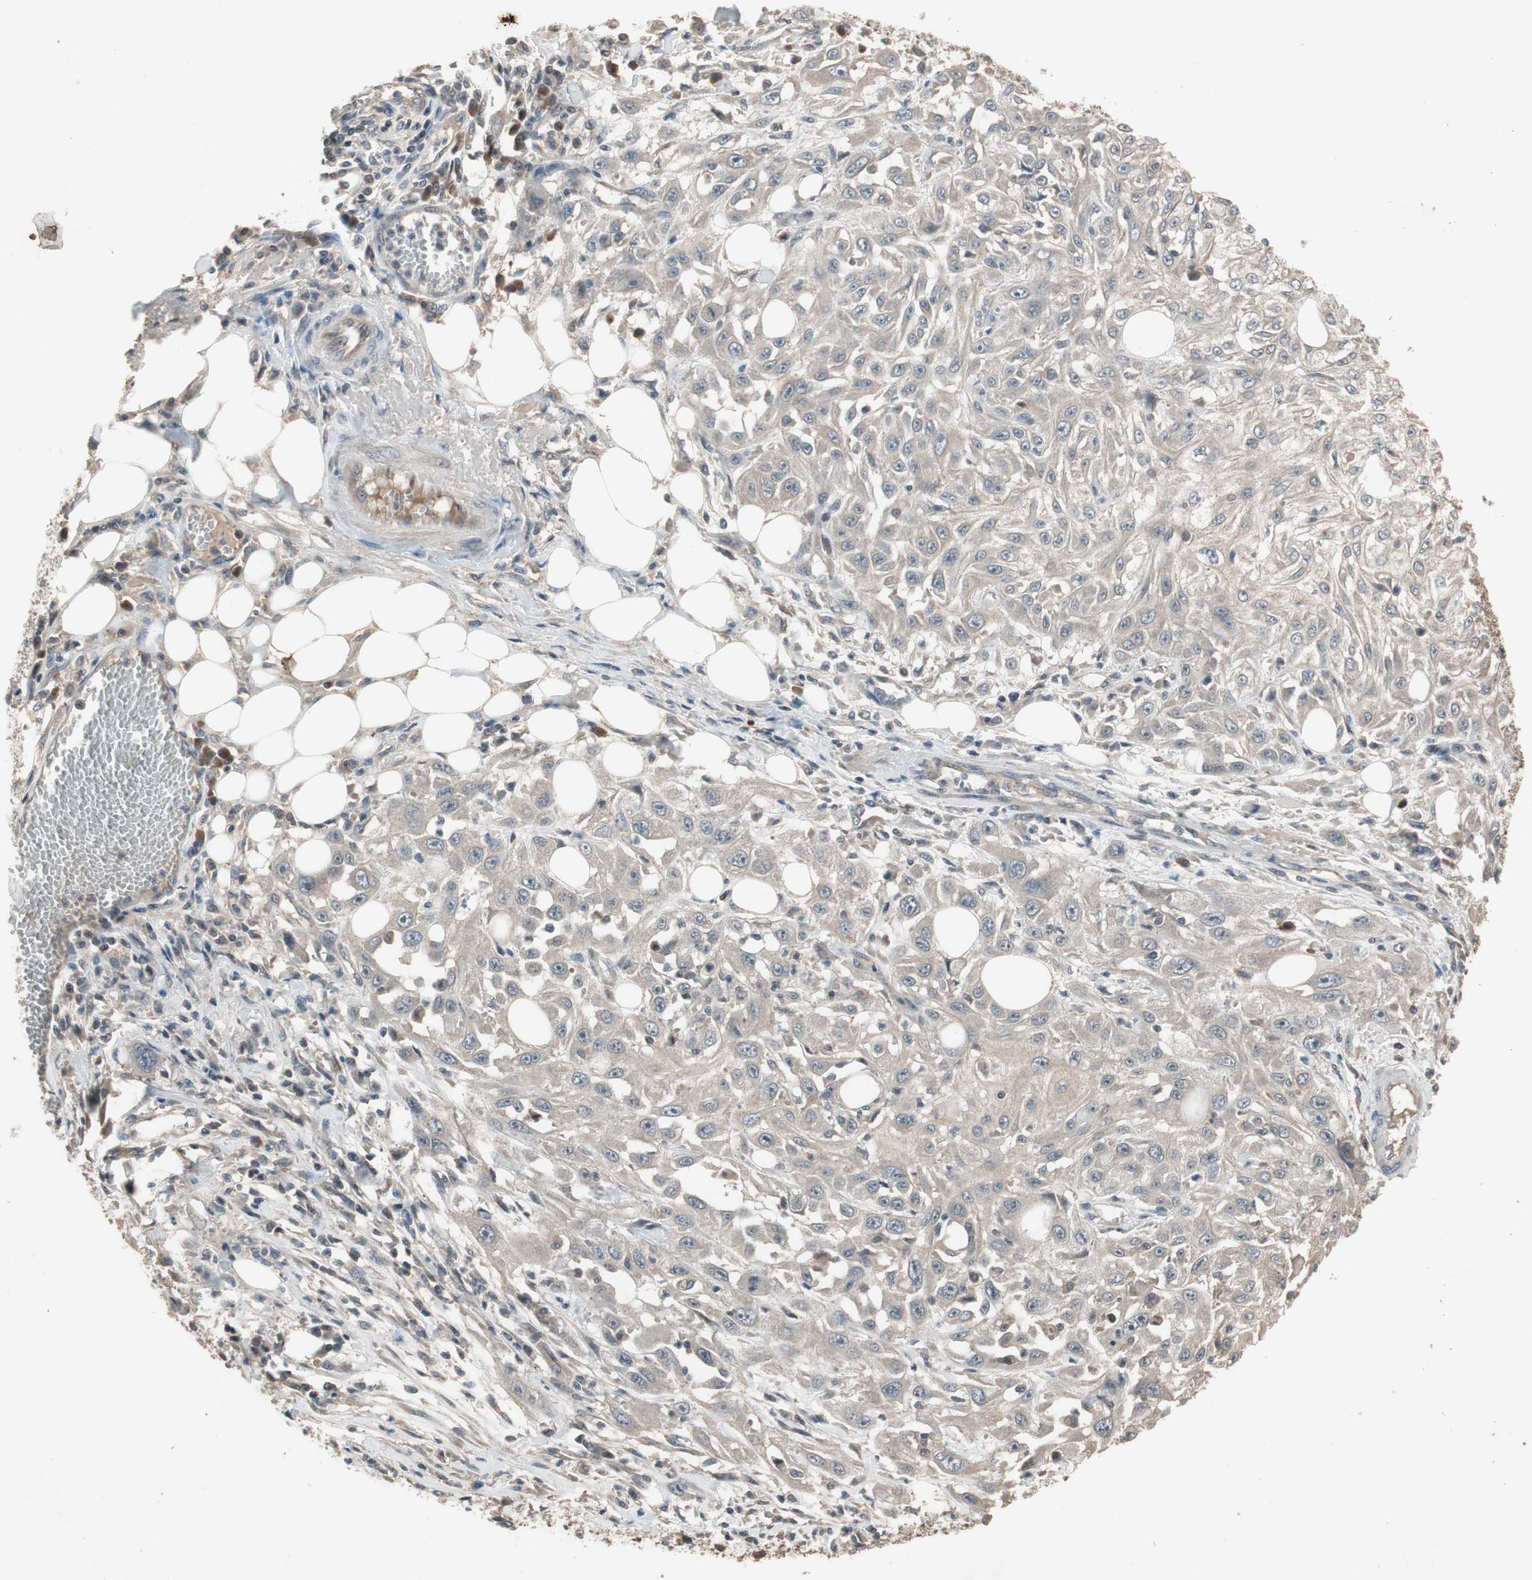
{"staining": {"intensity": "weak", "quantity": ">75%", "location": "cytoplasmic/membranous"}, "tissue": "skin cancer", "cell_type": "Tumor cells", "image_type": "cancer", "snomed": [{"axis": "morphology", "description": "Squamous cell carcinoma, NOS"}, {"axis": "topography", "description": "Skin"}], "caption": "Human skin cancer stained with a protein marker exhibits weak staining in tumor cells.", "gene": "NSF", "patient": {"sex": "male", "age": 75}}